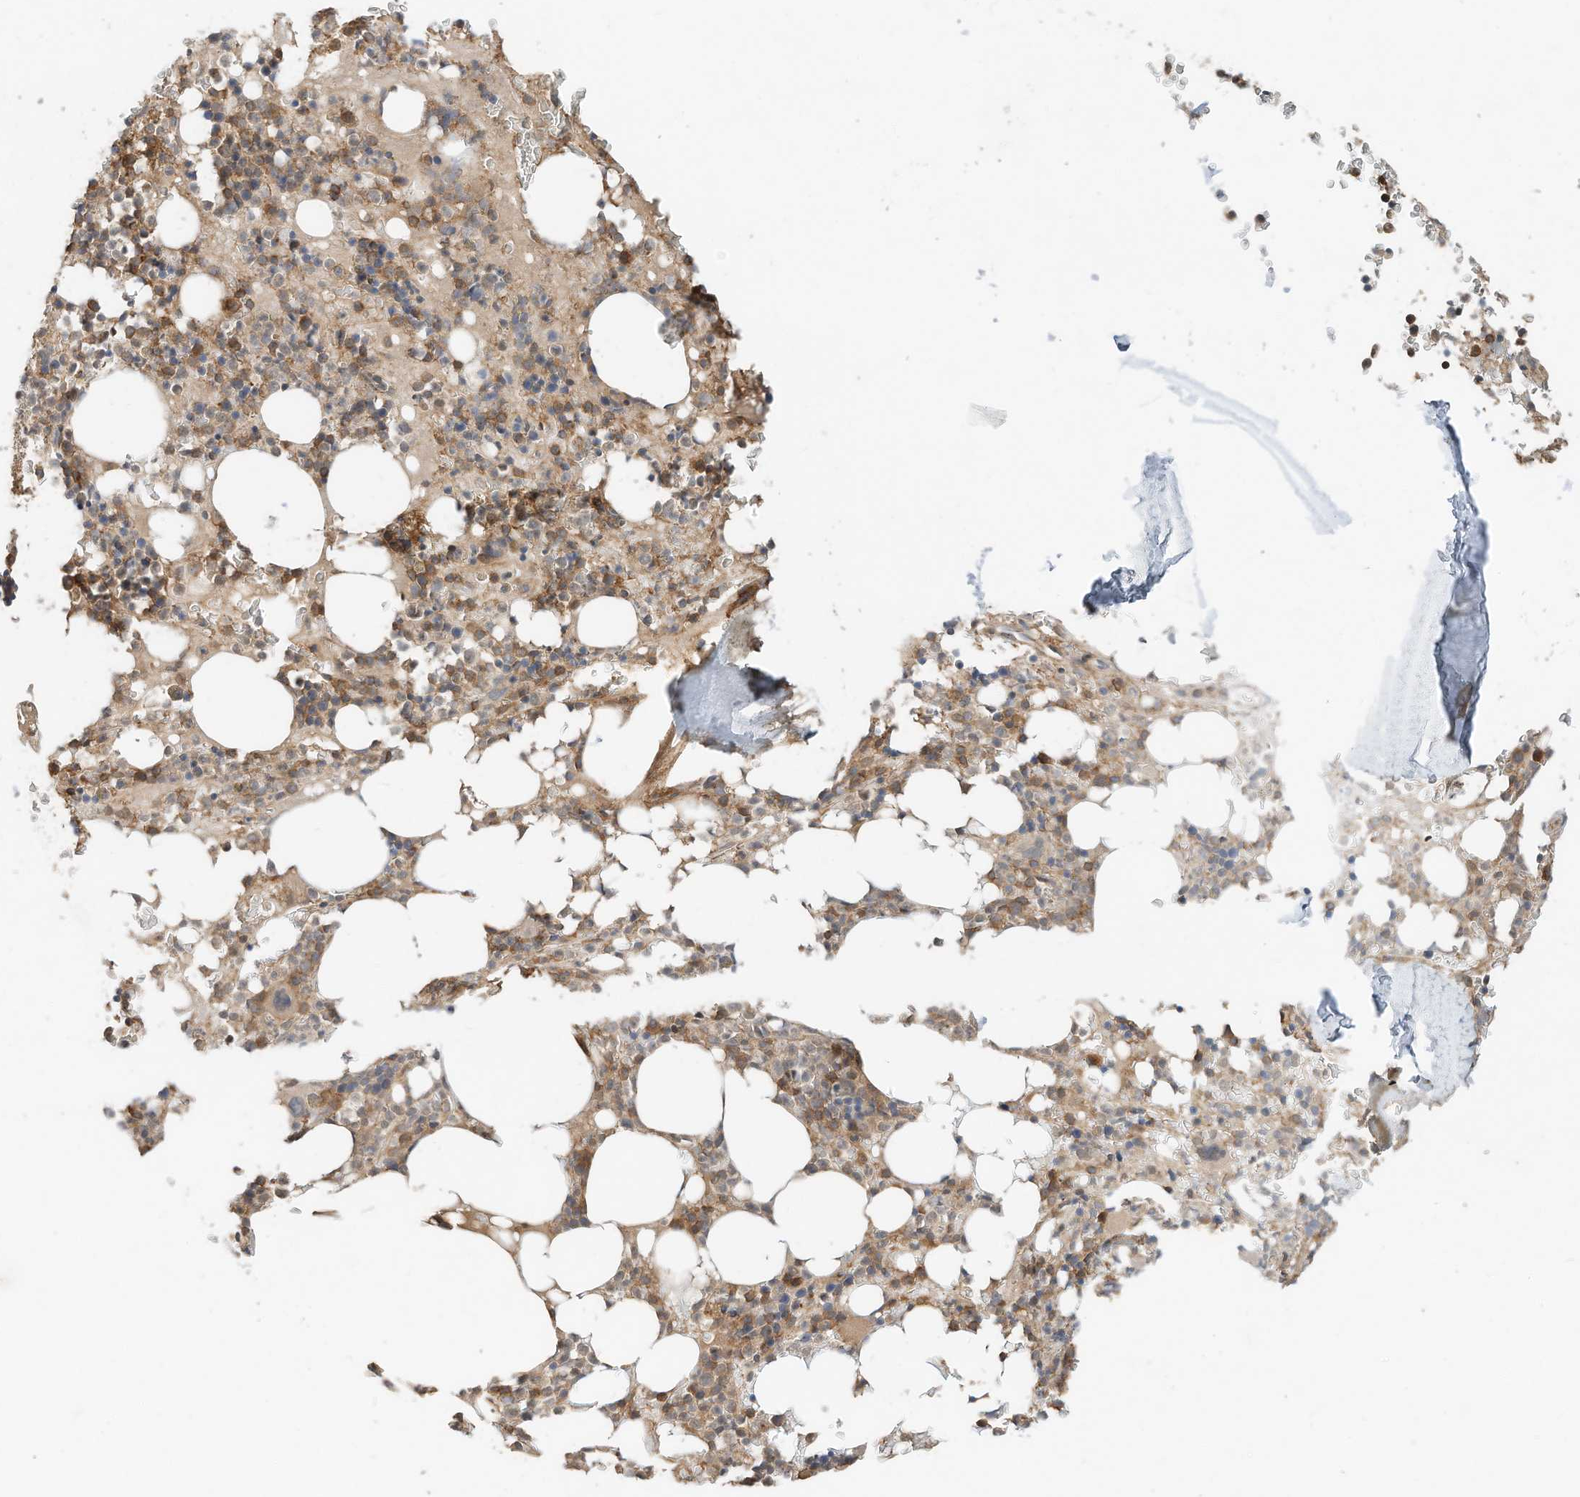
{"staining": {"intensity": "moderate", "quantity": ">75%", "location": "cytoplasmic/membranous"}, "tissue": "bone marrow", "cell_type": "Hematopoietic cells", "image_type": "normal", "snomed": [{"axis": "morphology", "description": "Normal tissue, NOS"}, {"axis": "topography", "description": "Bone marrow"}], "caption": "A medium amount of moderate cytoplasmic/membranous staining is seen in approximately >75% of hematopoietic cells in normal bone marrow. The staining is performed using DAB (3,3'-diaminobenzidine) brown chromogen to label protein expression. The nuclei are counter-stained blue using hematoxylin.", "gene": "CPAMD8", "patient": {"sex": "male", "age": 58}}